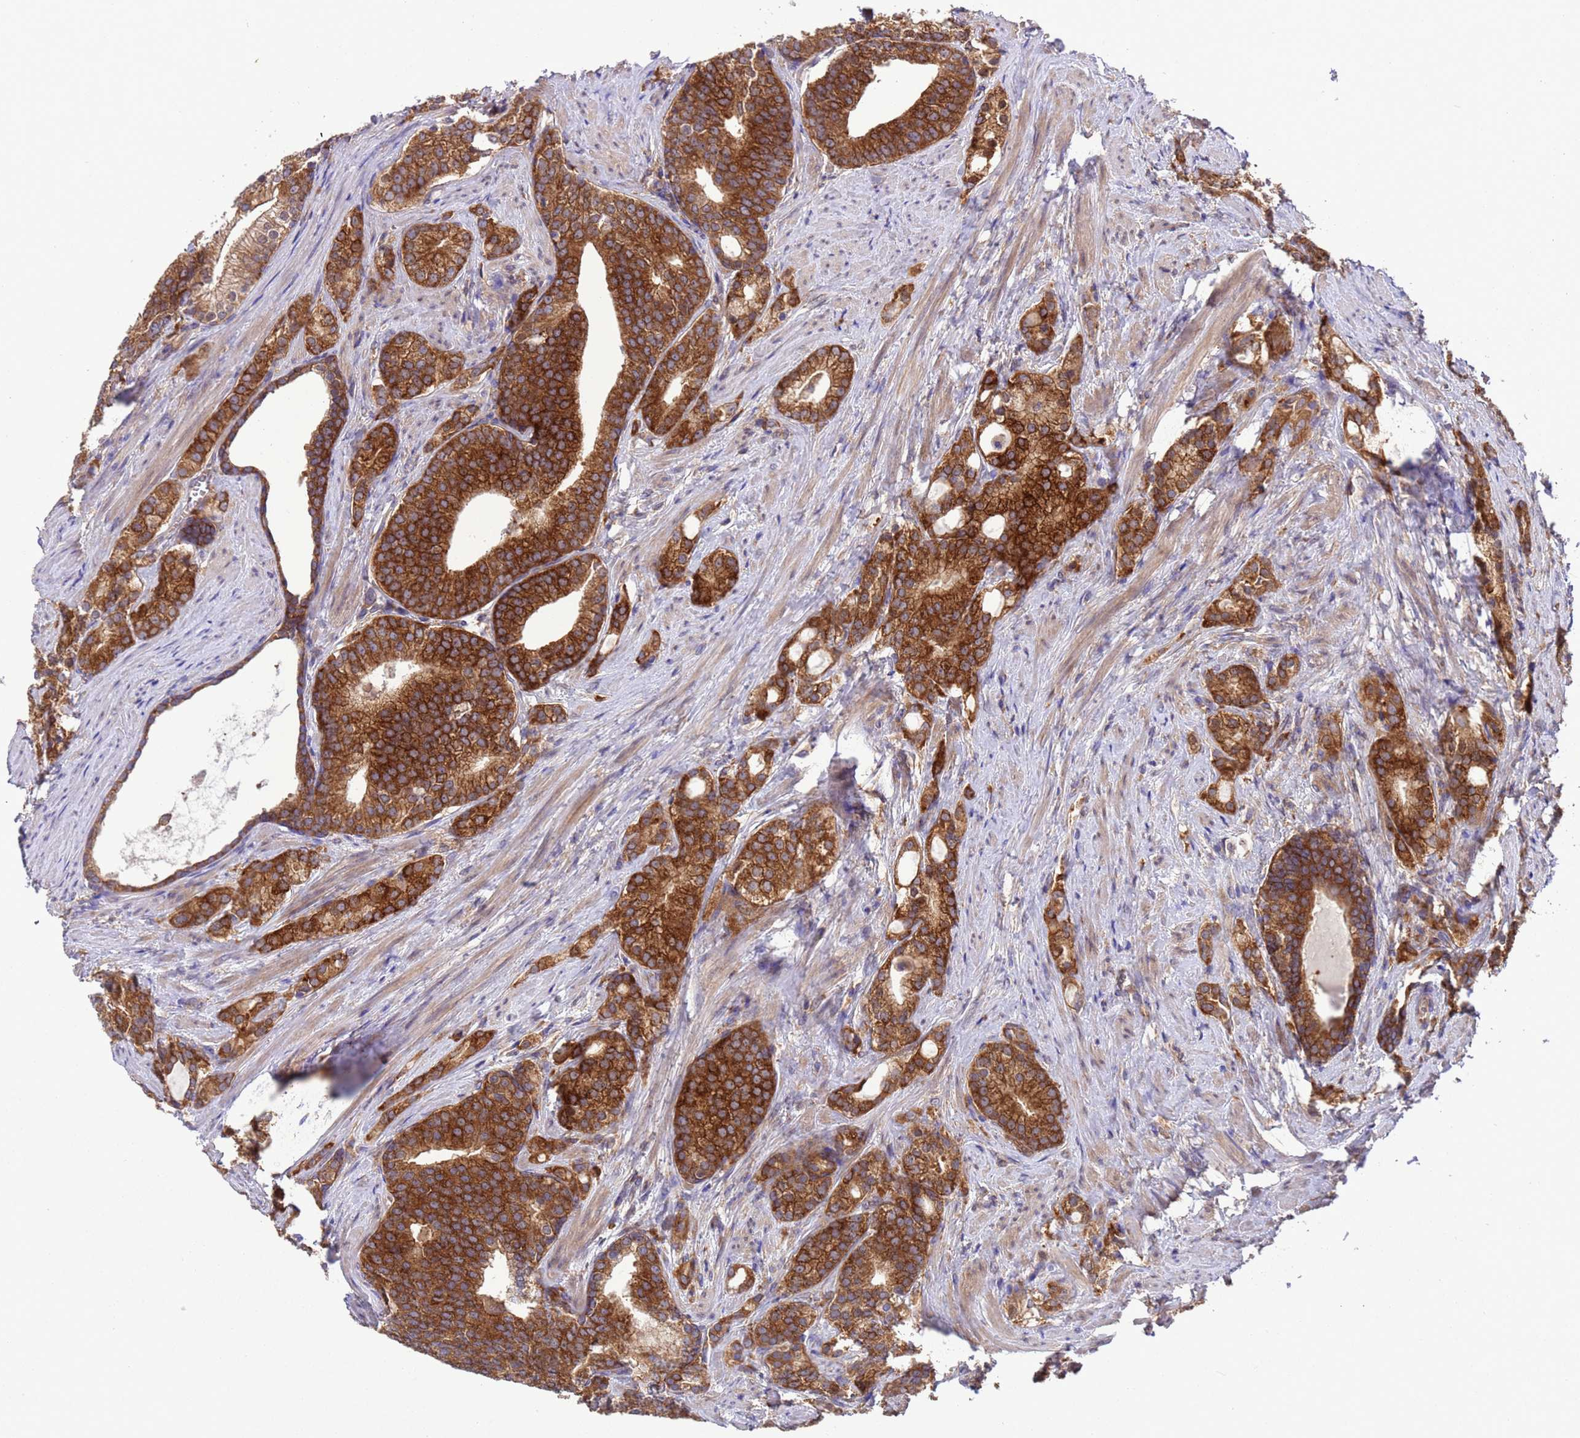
{"staining": {"intensity": "strong", "quantity": ">75%", "location": "cytoplasmic/membranous"}, "tissue": "prostate cancer", "cell_type": "Tumor cells", "image_type": "cancer", "snomed": [{"axis": "morphology", "description": "Adenocarcinoma, Low grade"}, {"axis": "topography", "description": "Prostate"}], "caption": "An immunohistochemistry histopathology image of neoplastic tissue is shown. Protein staining in brown labels strong cytoplasmic/membranous positivity in adenocarcinoma (low-grade) (prostate) within tumor cells.", "gene": "ARHGAP12", "patient": {"sex": "male", "age": 71}}